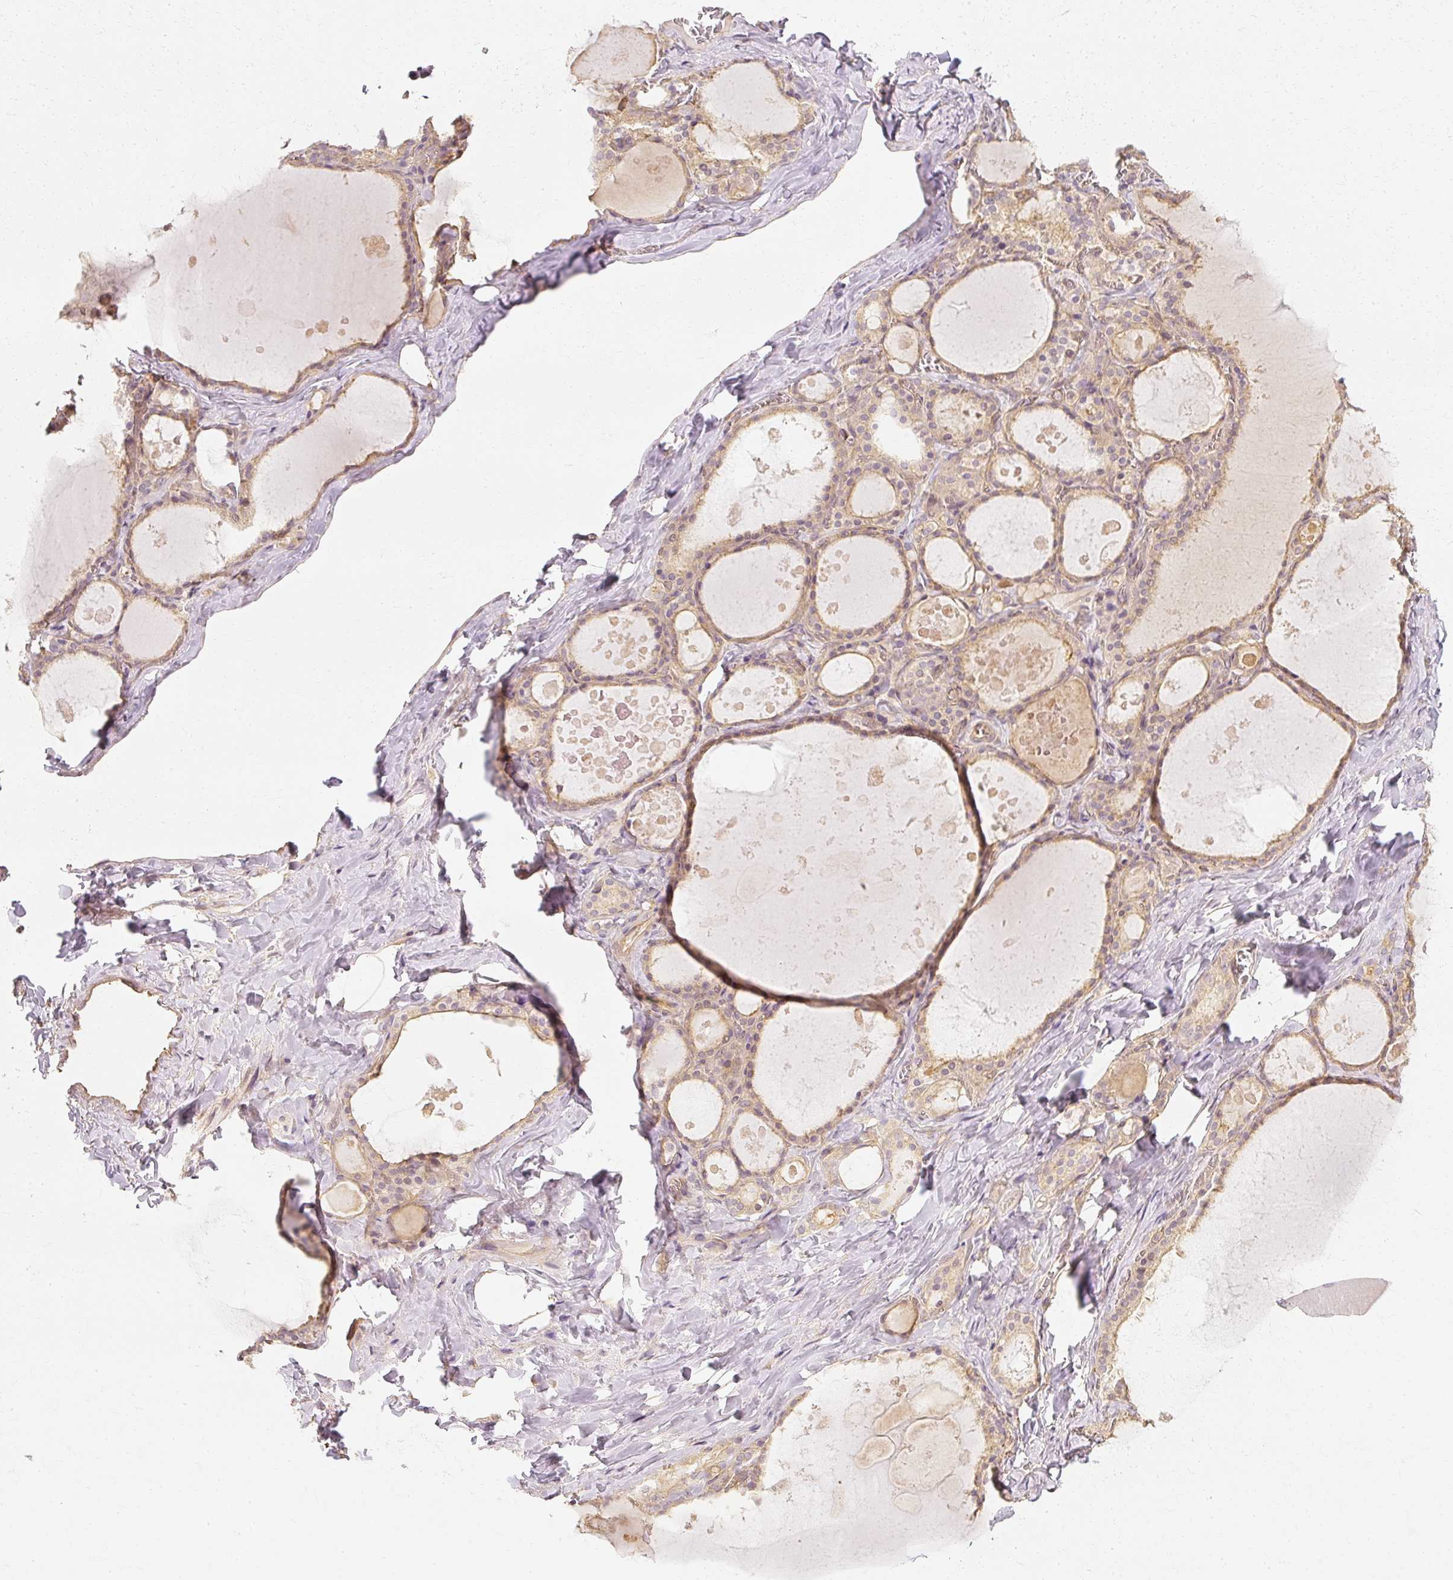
{"staining": {"intensity": "moderate", "quantity": "25%-75%", "location": "cytoplasmic/membranous"}, "tissue": "thyroid gland", "cell_type": "Glandular cells", "image_type": "normal", "snomed": [{"axis": "morphology", "description": "Normal tissue, NOS"}, {"axis": "topography", "description": "Thyroid gland"}], "caption": "Glandular cells display medium levels of moderate cytoplasmic/membranous staining in about 25%-75% of cells in normal thyroid gland.", "gene": "GNAQ", "patient": {"sex": "male", "age": 56}}